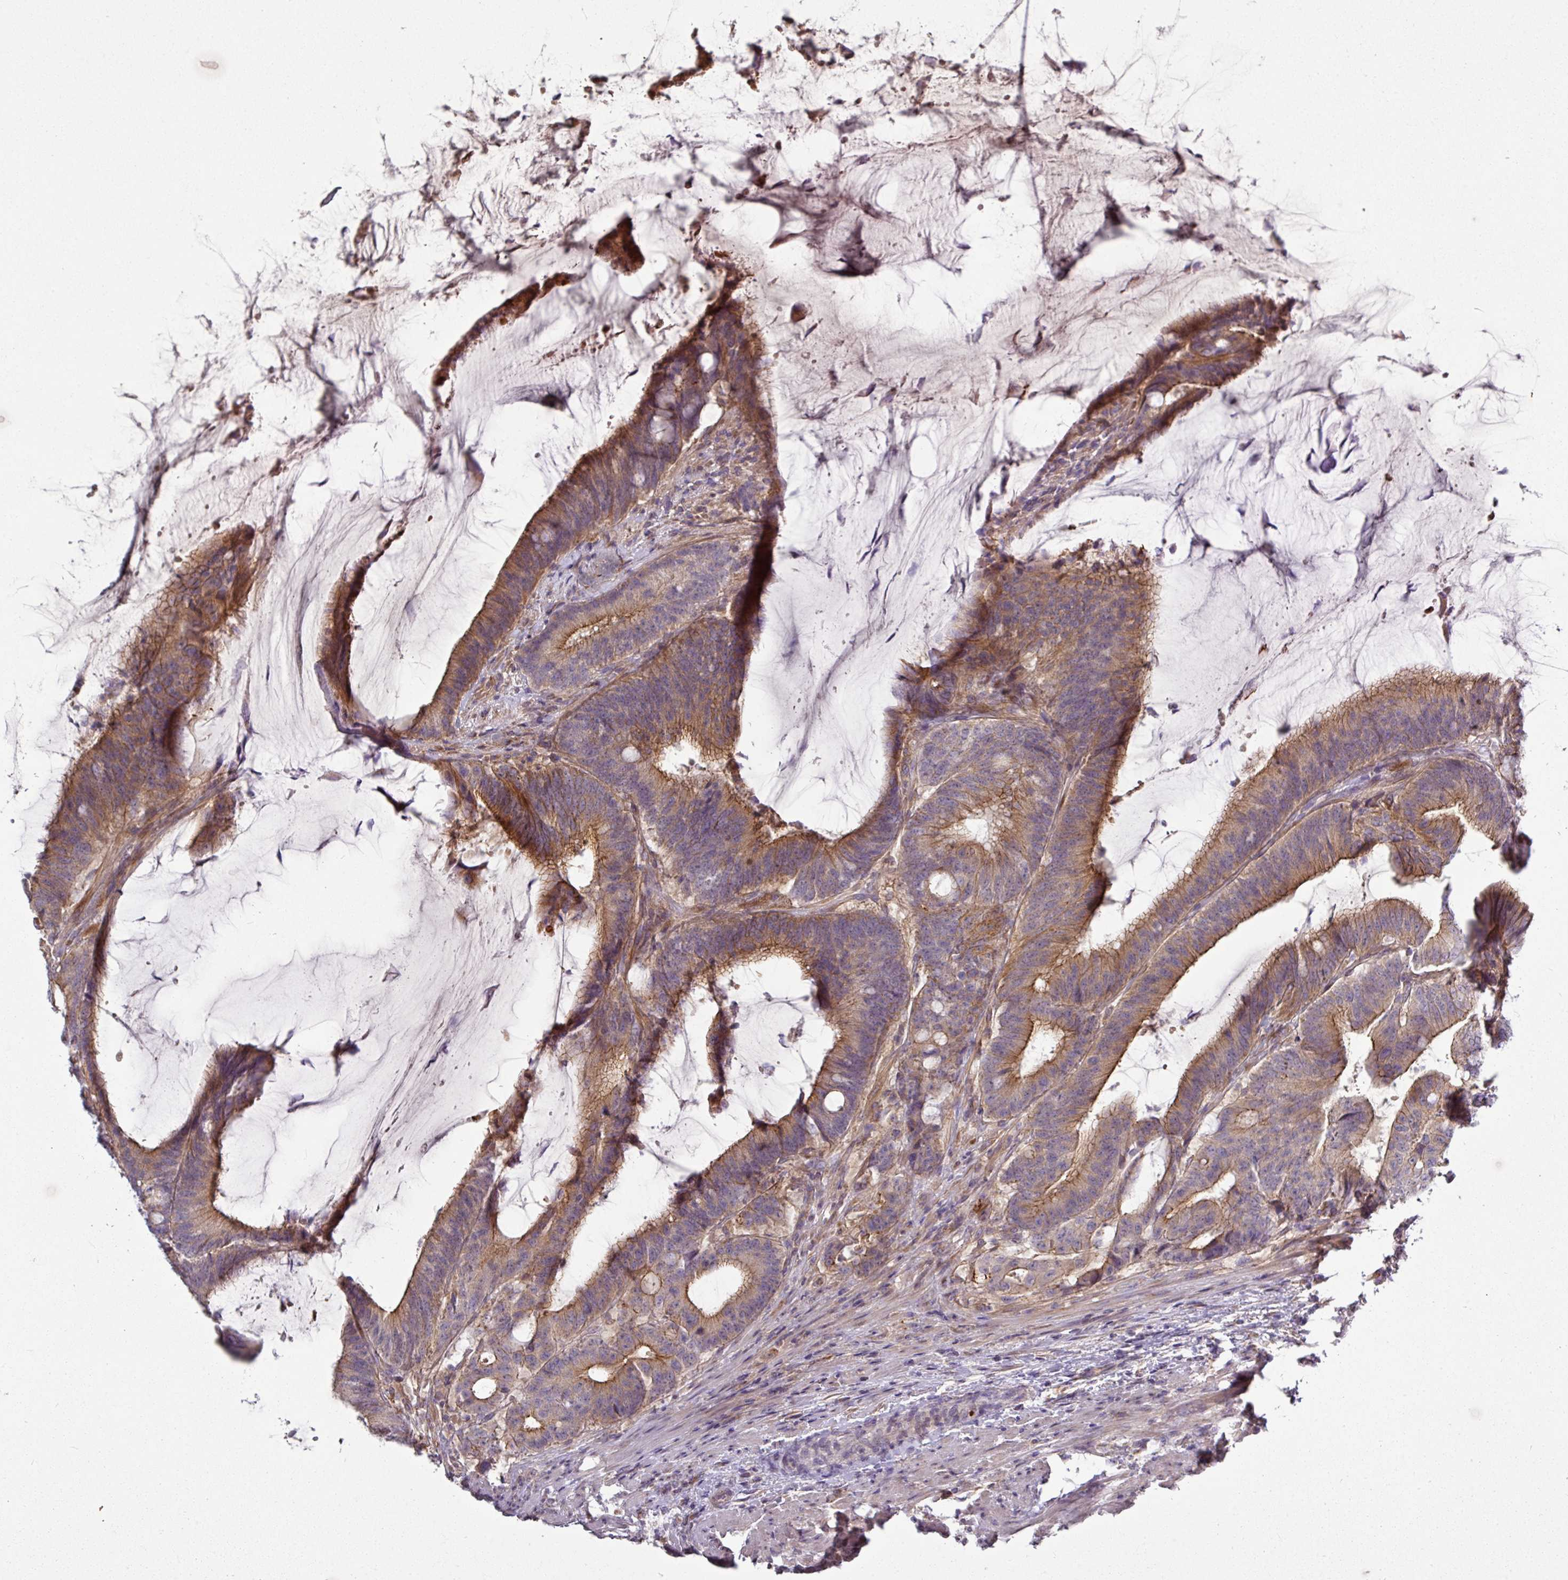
{"staining": {"intensity": "moderate", "quantity": ">75%", "location": "cytoplasmic/membranous"}, "tissue": "colorectal cancer", "cell_type": "Tumor cells", "image_type": "cancer", "snomed": [{"axis": "morphology", "description": "Adenocarcinoma, NOS"}, {"axis": "topography", "description": "Colon"}], "caption": "Colorectal cancer (adenocarcinoma) stained with immunohistochemistry exhibits moderate cytoplasmic/membranous expression in approximately >75% of tumor cells.", "gene": "GAN", "patient": {"sex": "female", "age": 43}}